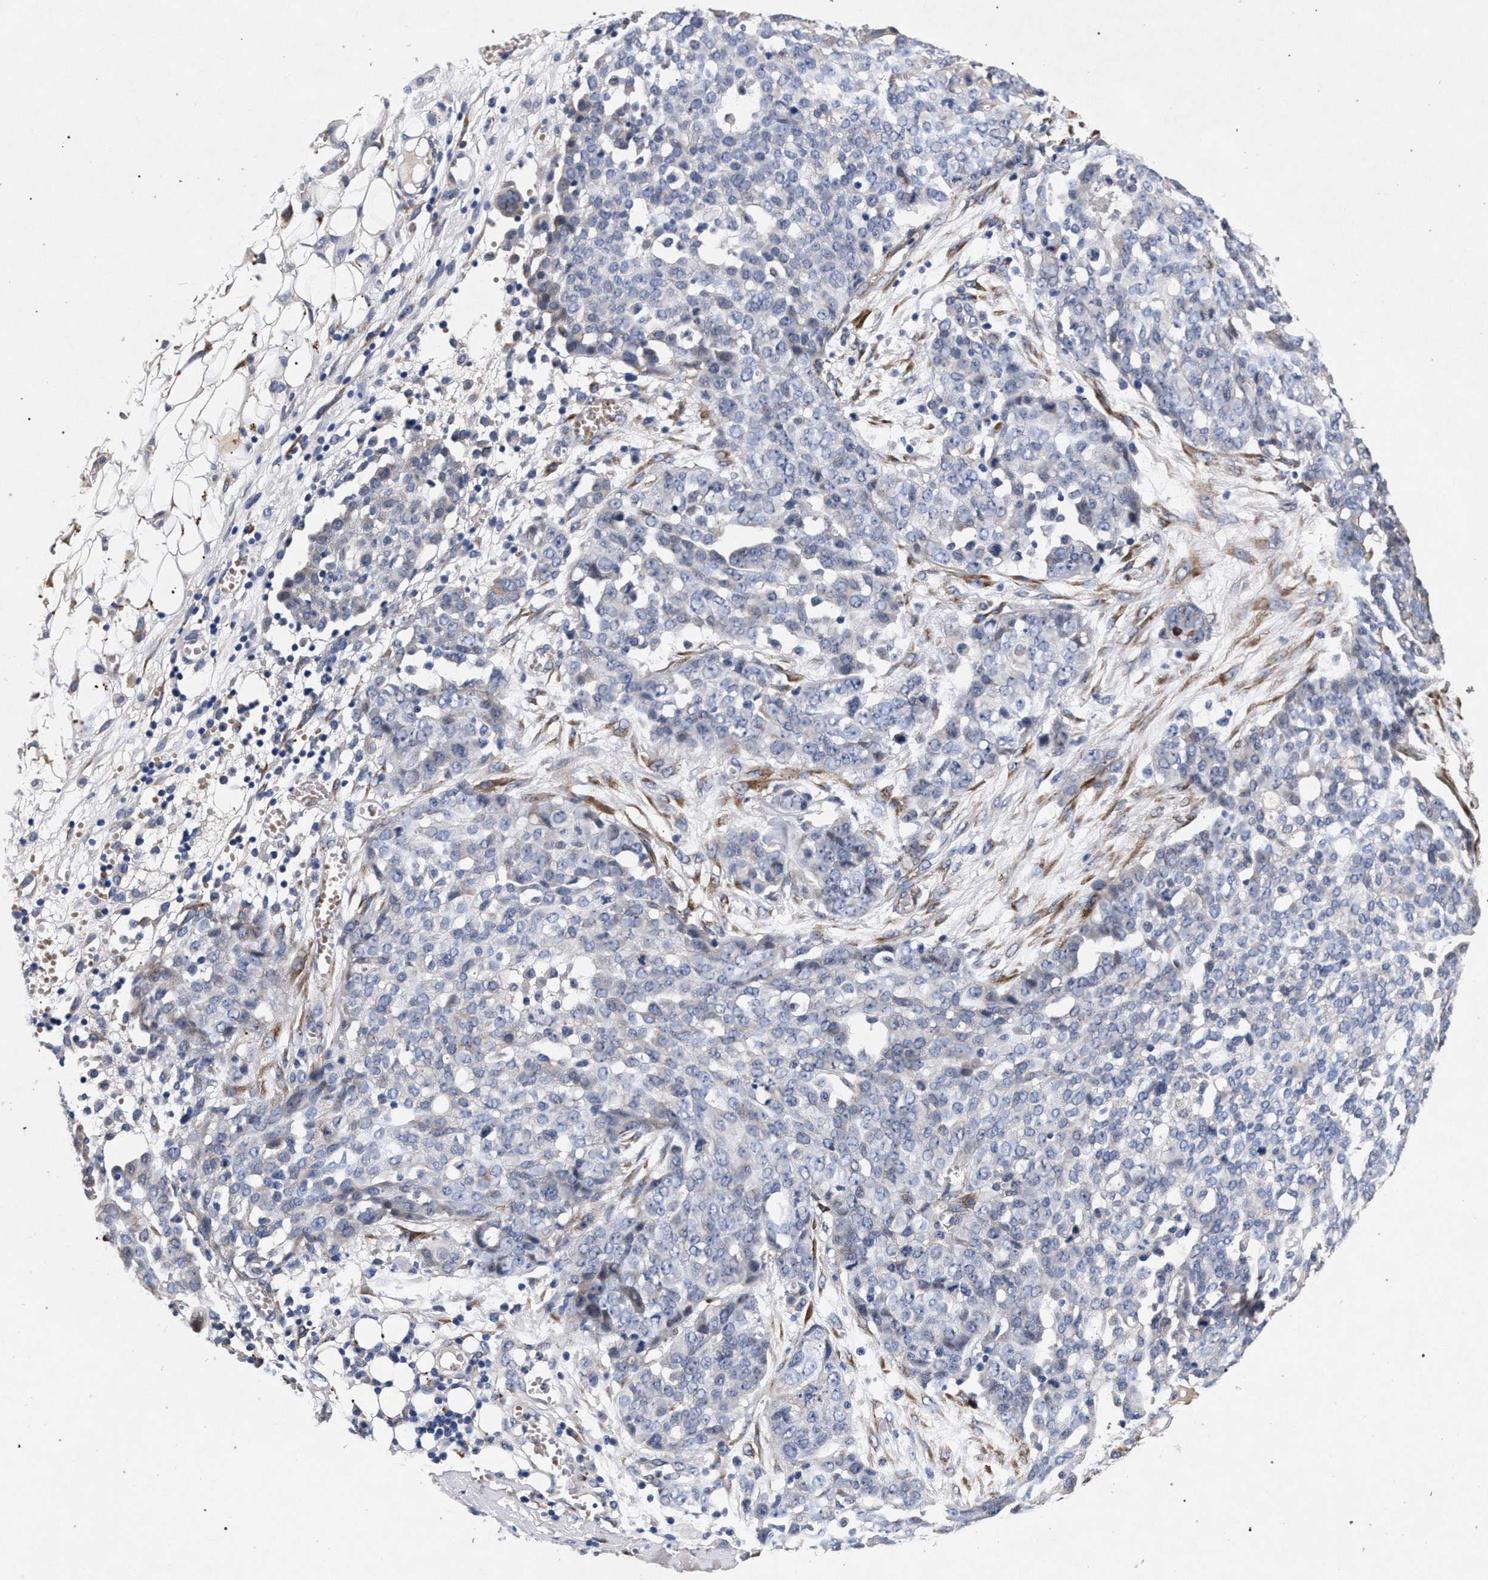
{"staining": {"intensity": "negative", "quantity": "none", "location": "none"}, "tissue": "ovarian cancer", "cell_type": "Tumor cells", "image_type": "cancer", "snomed": [{"axis": "morphology", "description": "Cystadenocarcinoma, serous, NOS"}, {"axis": "topography", "description": "Soft tissue"}, {"axis": "topography", "description": "Ovary"}], "caption": "Immunohistochemistry photomicrograph of human ovarian serous cystadenocarcinoma stained for a protein (brown), which shows no expression in tumor cells.", "gene": "NEK7", "patient": {"sex": "female", "age": 57}}